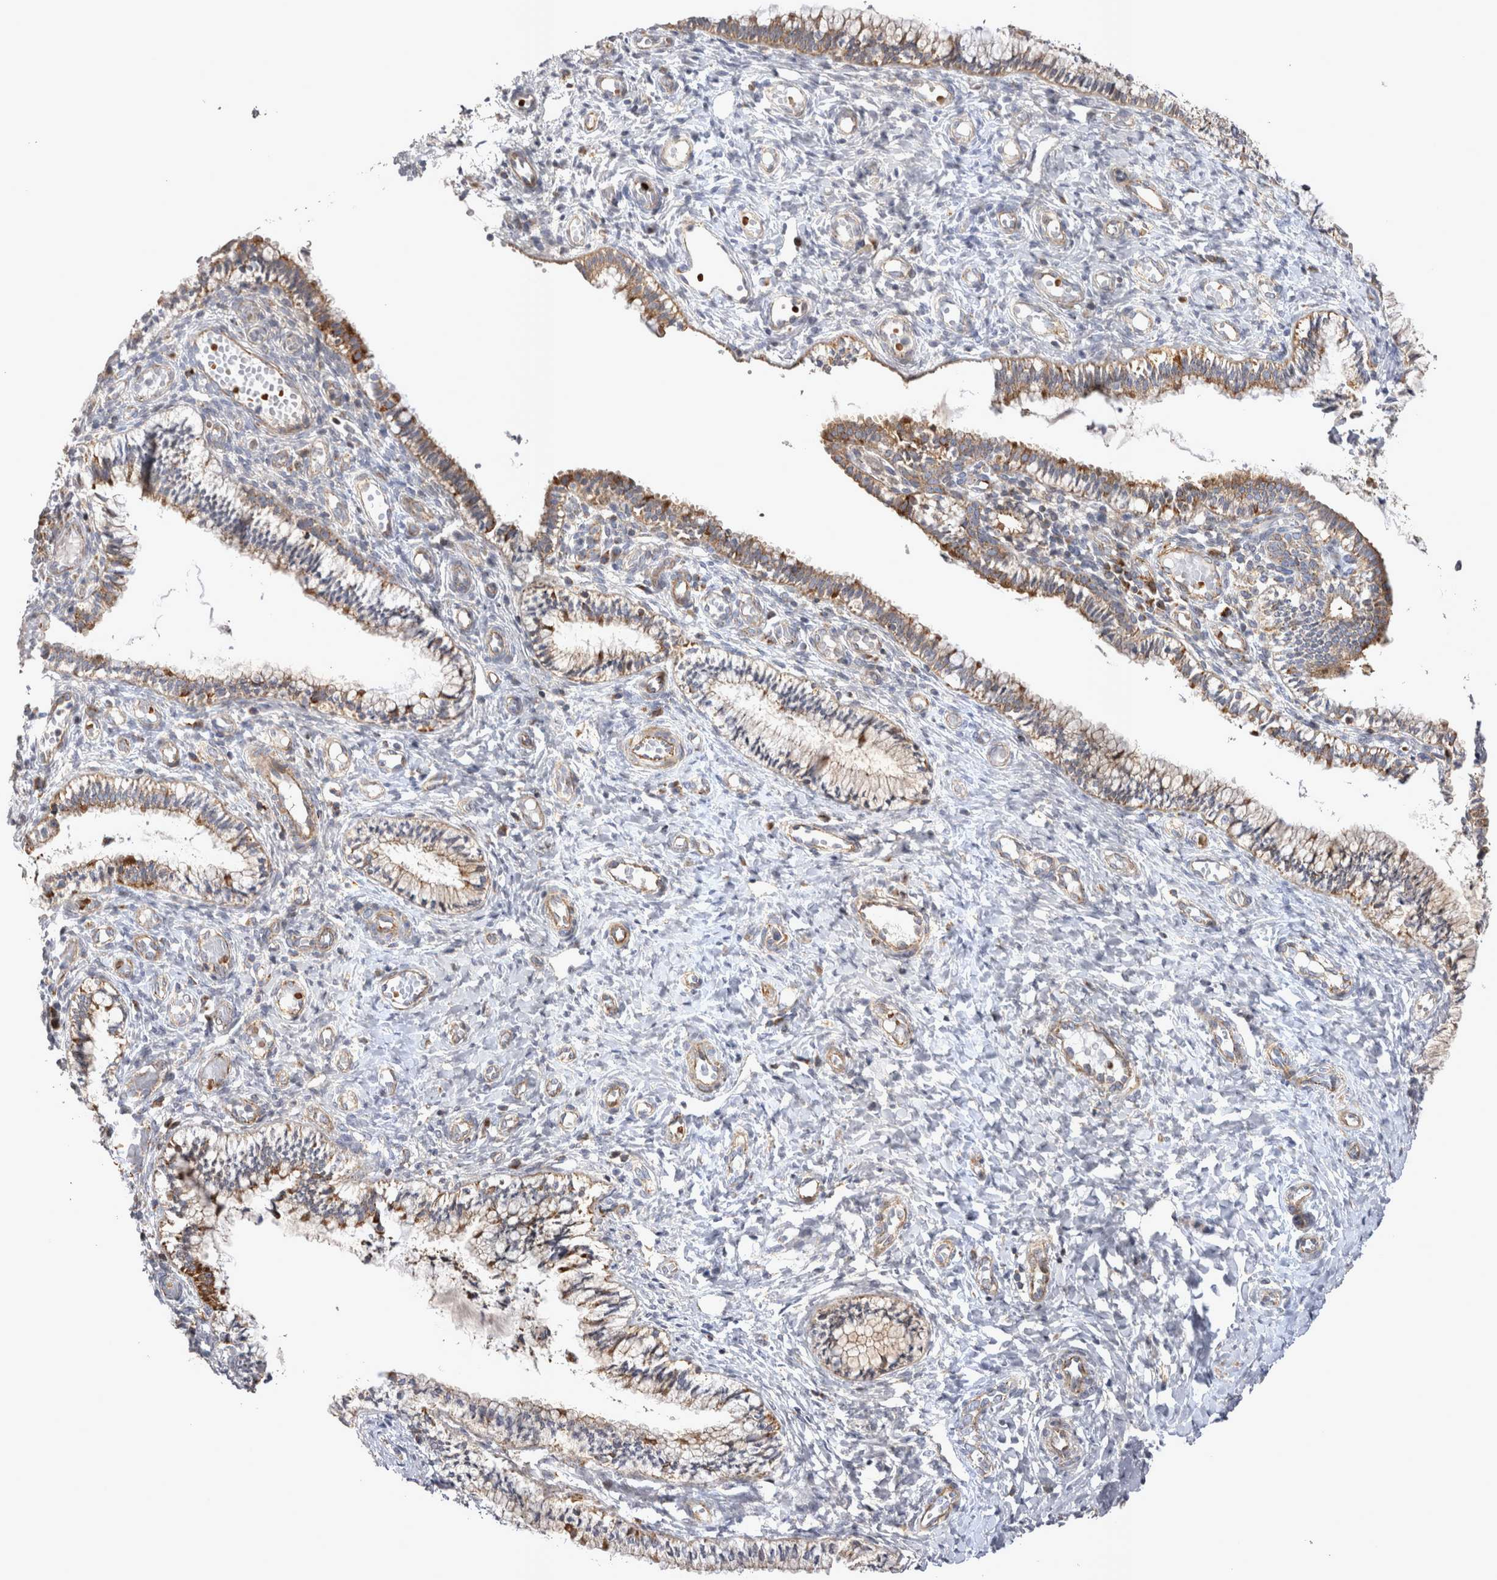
{"staining": {"intensity": "moderate", "quantity": "25%-75%", "location": "cytoplasmic/membranous"}, "tissue": "cervix", "cell_type": "Glandular cells", "image_type": "normal", "snomed": [{"axis": "morphology", "description": "Normal tissue, NOS"}, {"axis": "topography", "description": "Cervix"}], "caption": "Immunohistochemistry of benign cervix displays medium levels of moderate cytoplasmic/membranous staining in about 25%-75% of glandular cells. (DAB (3,3'-diaminobenzidine) IHC with brightfield microscopy, high magnification).", "gene": "TSPOAP1", "patient": {"sex": "female", "age": 27}}